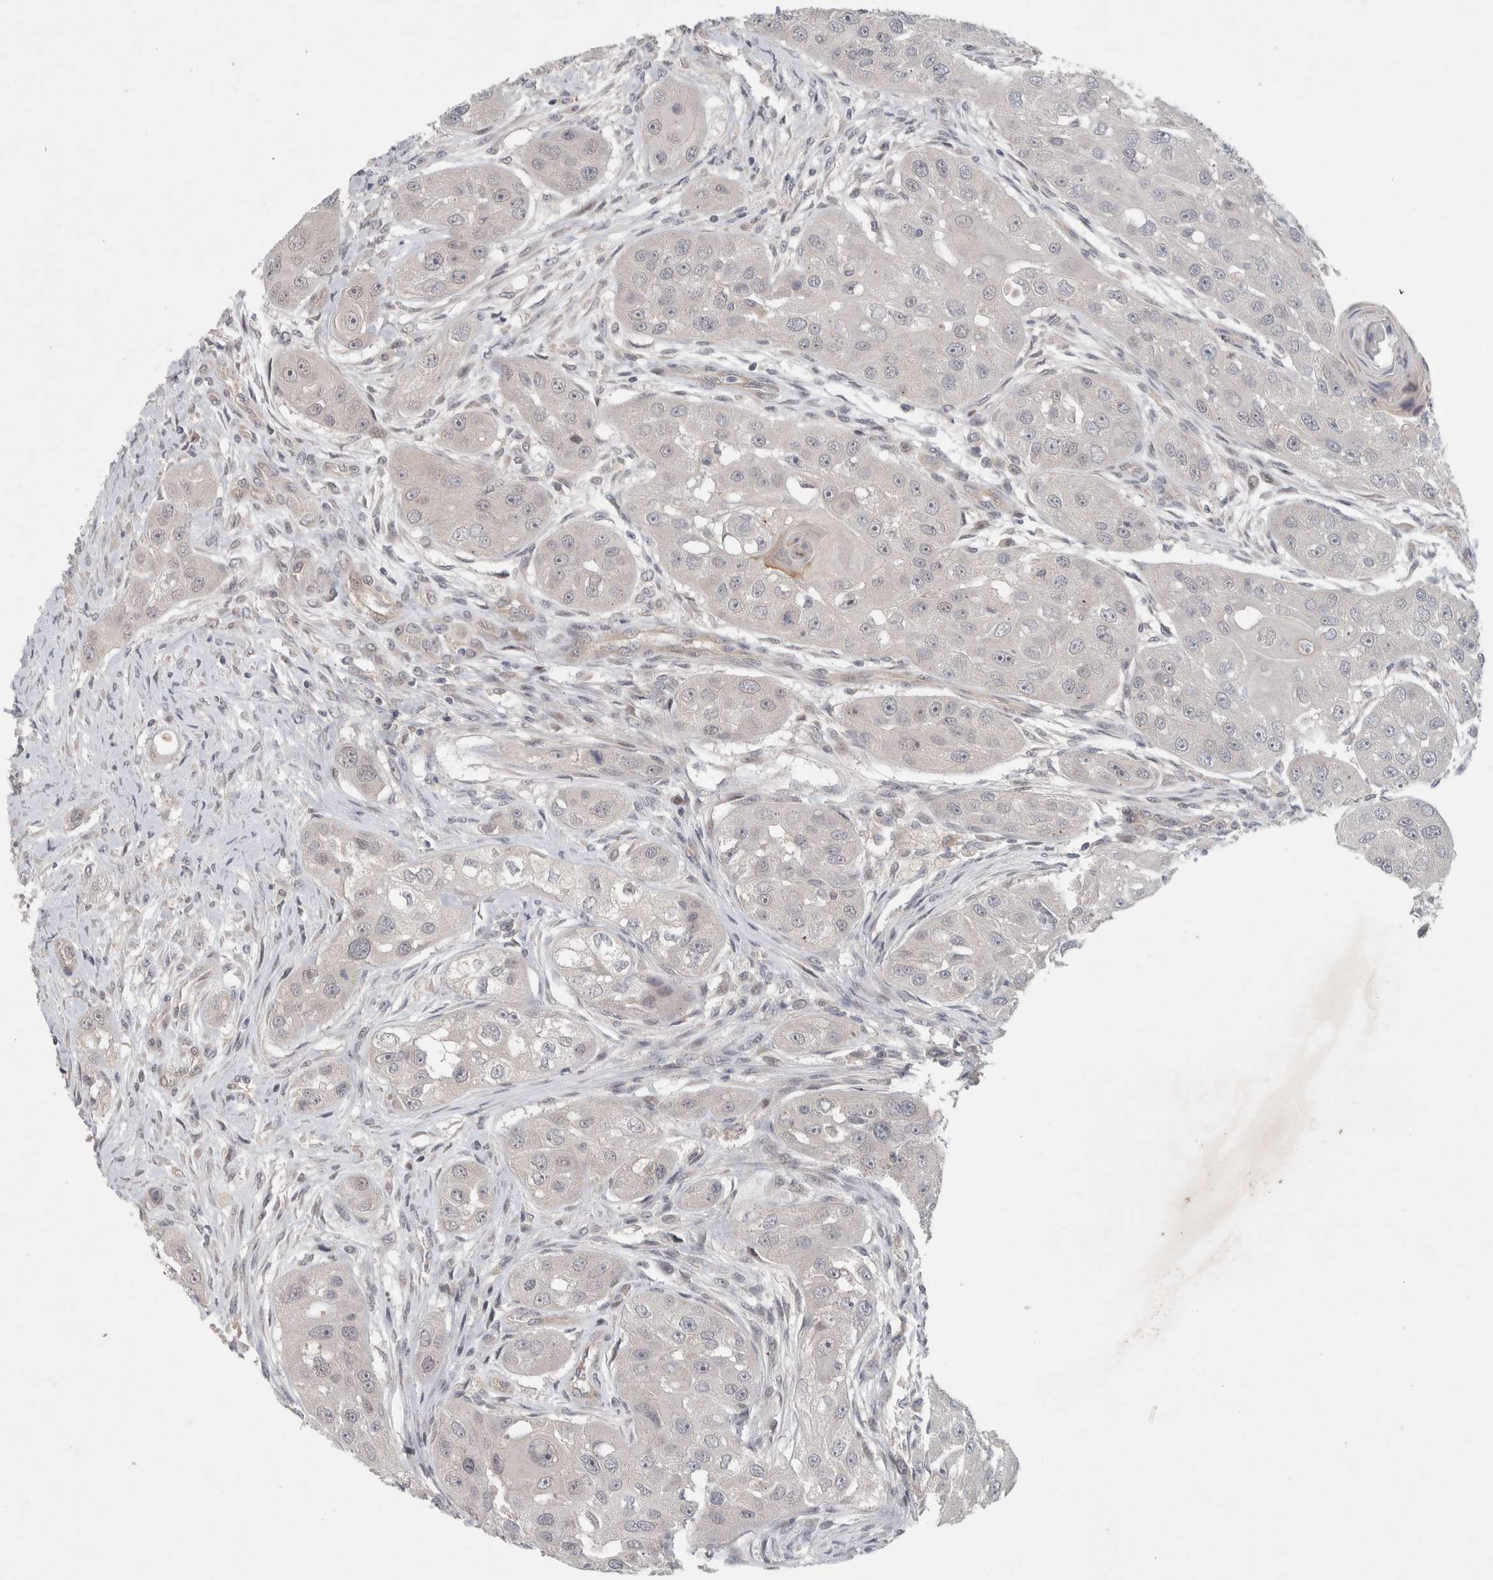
{"staining": {"intensity": "negative", "quantity": "none", "location": "none"}, "tissue": "head and neck cancer", "cell_type": "Tumor cells", "image_type": "cancer", "snomed": [{"axis": "morphology", "description": "Normal tissue, NOS"}, {"axis": "morphology", "description": "Squamous cell carcinoma, NOS"}, {"axis": "topography", "description": "Skeletal muscle"}, {"axis": "topography", "description": "Head-Neck"}], "caption": "Histopathology image shows no significant protein expression in tumor cells of squamous cell carcinoma (head and neck). Brightfield microscopy of immunohistochemistry stained with DAB (3,3'-diaminobenzidine) (brown) and hematoxylin (blue), captured at high magnification.", "gene": "RASAL2", "patient": {"sex": "male", "age": 51}}